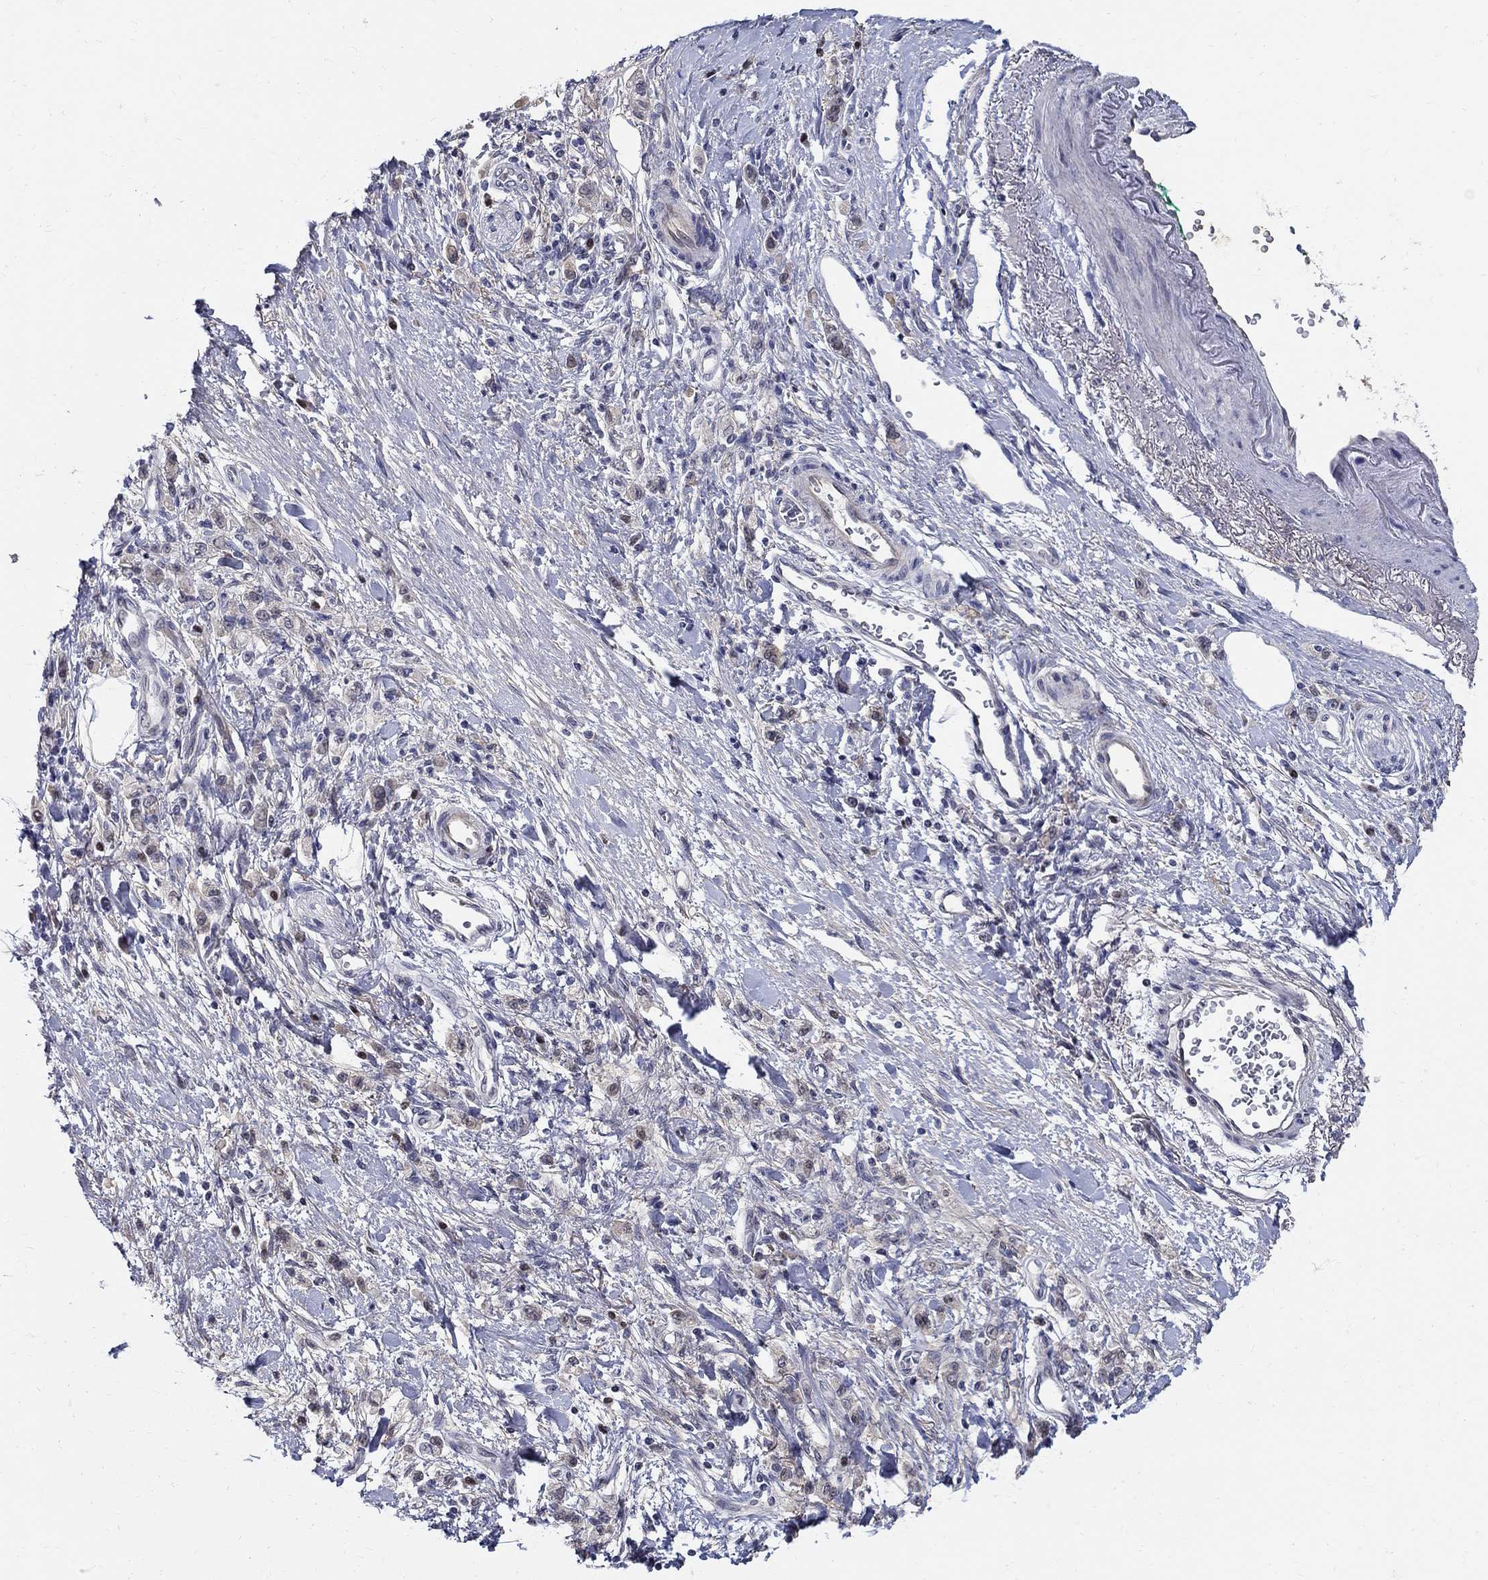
{"staining": {"intensity": "moderate", "quantity": "<25%", "location": "nuclear"}, "tissue": "stomach cancer", "cell_type": "Tumor cells", "image_type": "cancer", "snomed": [{"axis": "morphology", "description": "Adenocarcinoma, NOS"}, {"axis": "topography", "description": "Stomach"}], "caption": "Tumor cells display low levels of moderate nuclear staining in about <25% of cells in human stomach cancer.", "gene": "C16orf46", "patient": {"sex": "male", "age": 77}}